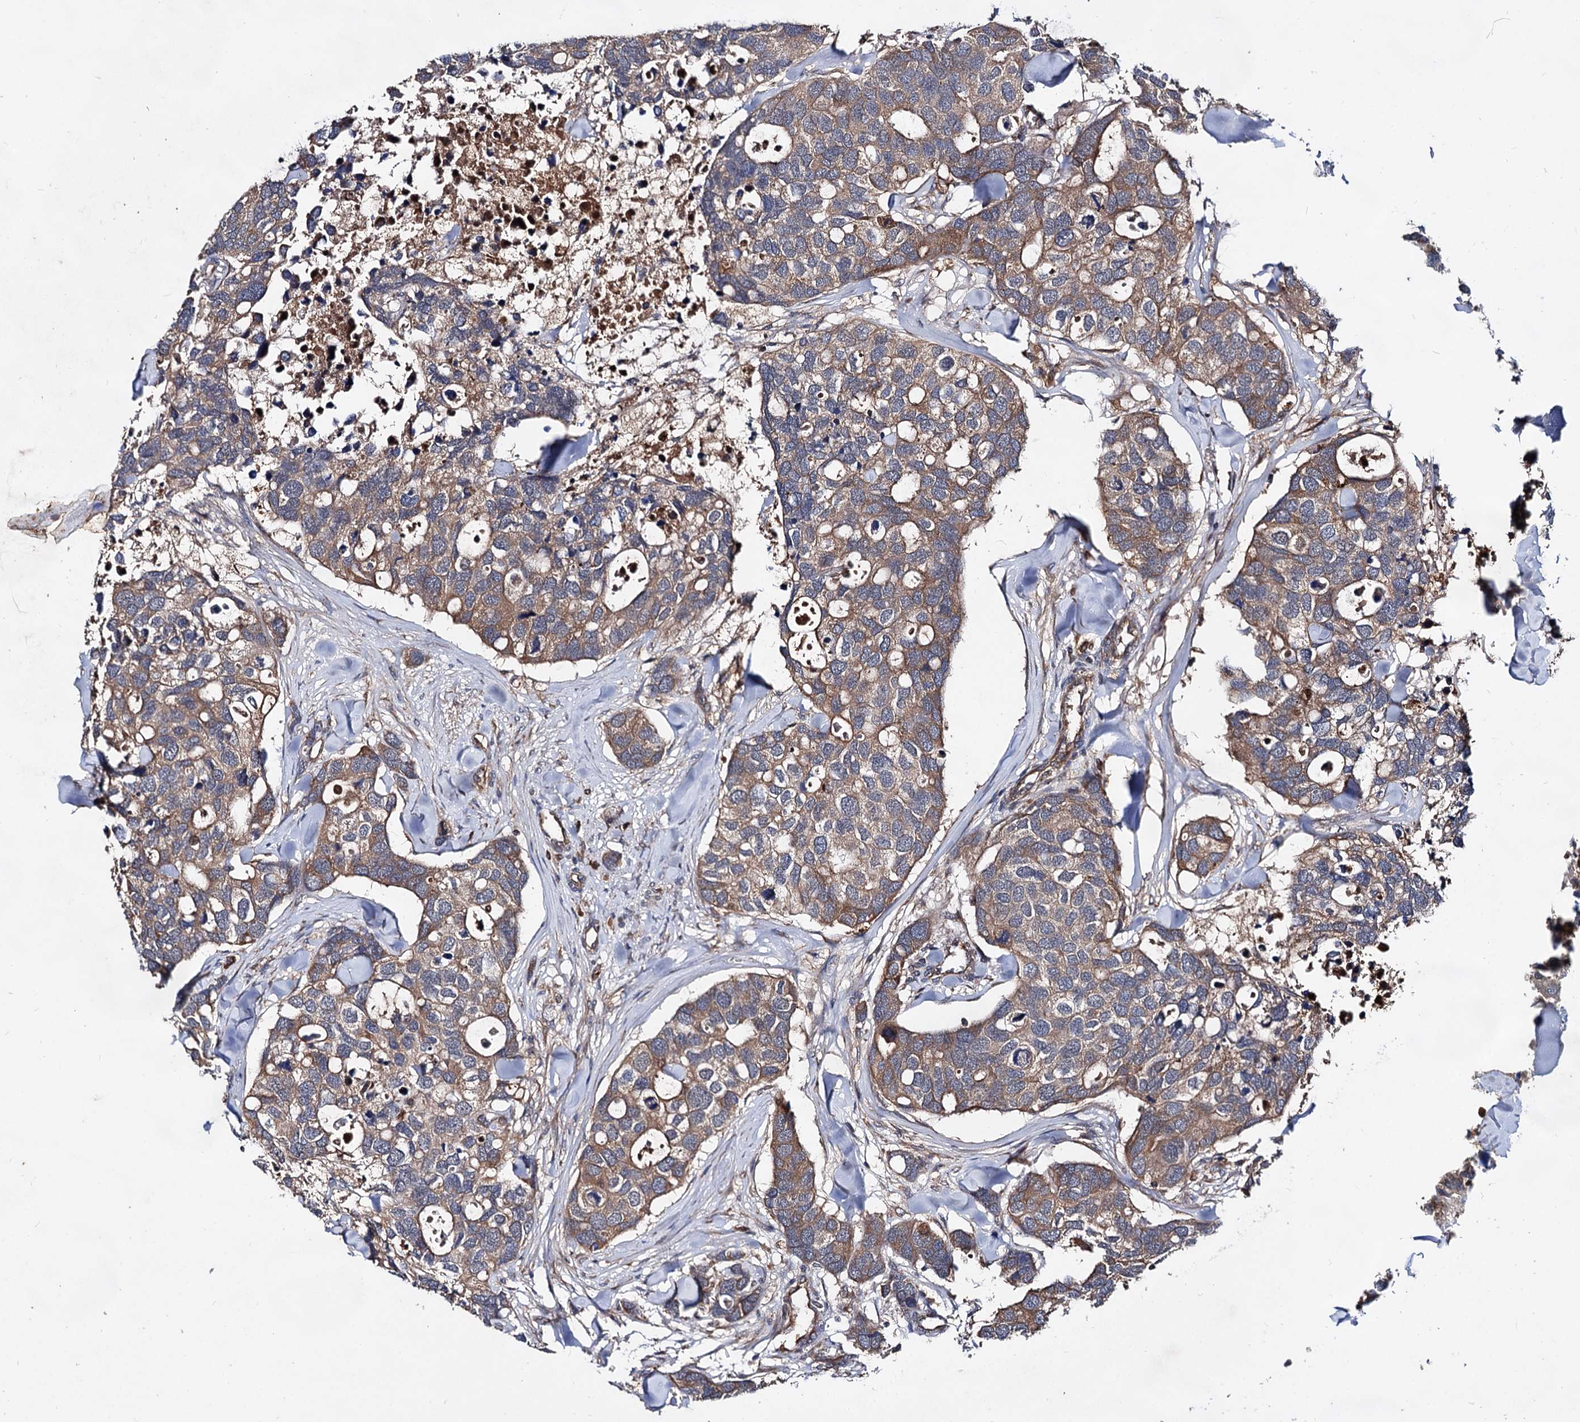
{"staining": {"intensity": "moderate", "quantity": ">75%", "location": "cytoplasmic/membranous"}, "tissue": "breast cancer", "cell_type": "Tumor cells", "image_type": "cancer", "snomed": [{"axis": "morphology", "description": "Duct carcinoma"}, {"axis": "topography", "description": "Breast"}], "caption": "Immunohistochemistry of human breast cancer (invasive ductal carcinoma) reveals medium levels of moderate cytoplasmic/membranous expression in approximately >75% of tumor cells.", "gene": "TEX9", "patient": {"sex": "female", "age": 83}}